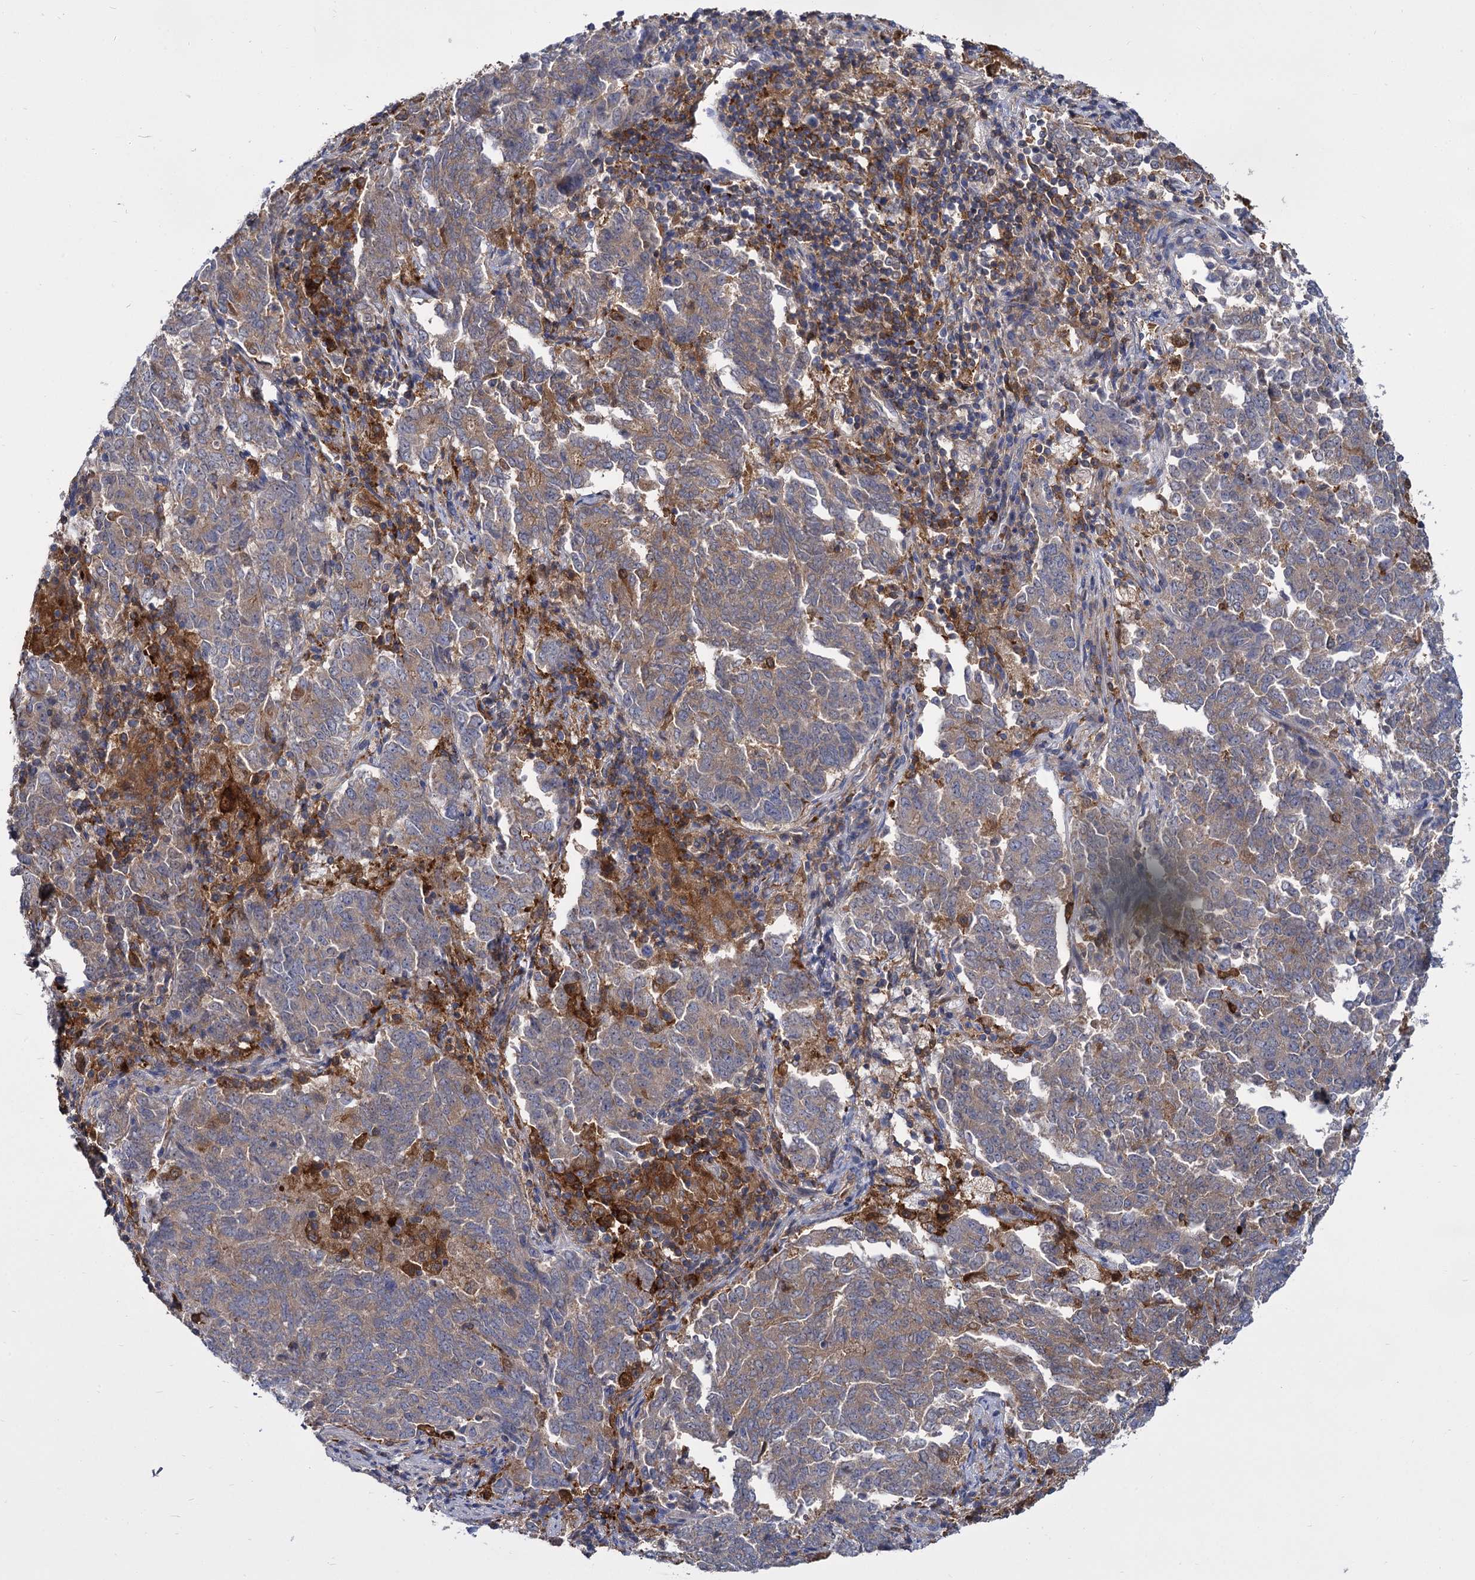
{"staining": {"intensity": "weak", "quantity": "25%-75%", "location": "cytoplasmic/membranous"}, "tissue": "endometrial cancer", "cell_type": "Tumor cells", "image_type": "cancer", "snomed": [{"axis": "morphology", "description": "Adenocarcinoma, NOS"}, {"axis": "topography", "description": "Endometrium"}], "caption": "Brown immunohistochemical staining in adenocarcinoma (endometrial) demonstrates weak cytoplasmic/membranous staining in about 25%-75% of tumor cells.", "gene": "GCLC", "patient": {"sex": "female", "age": 80}}